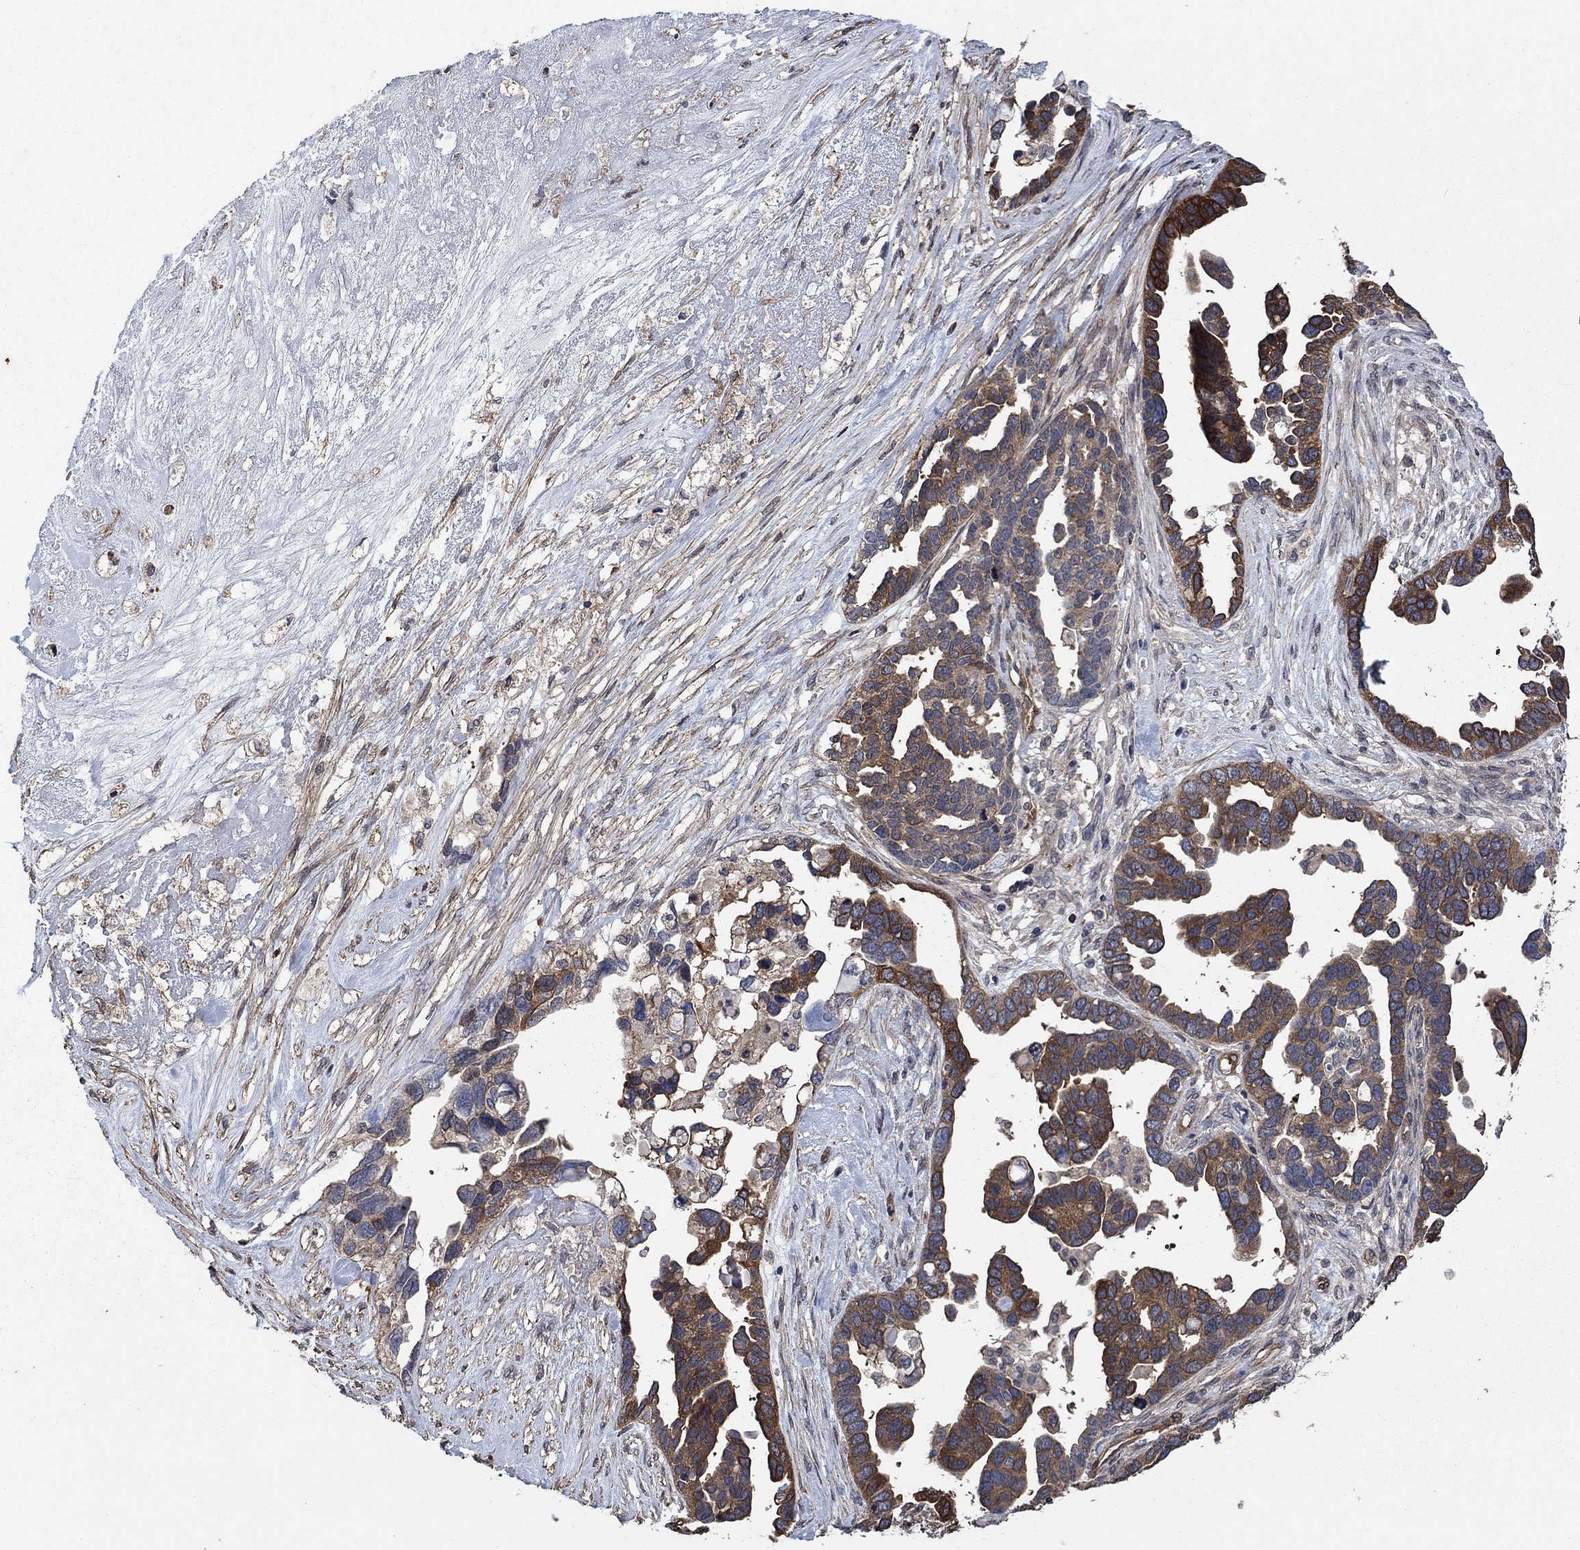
{"staining": {"intensity": "strong", "quantity": "25%-75%", "location": "cytoplasmic/membranous"}, "tissue": "ovarian cancer", "cell_type": "Tumor cells", "image_type": "cancer", "snomed": [{"axis": "morphology", "description": "Cystadenocarcinoma, serous, NOS"}, {"axis": "topography", "description": "Ovary"}], "caption": "Protein analysis of ovarian cancer tissue demonstrates strong cytoplasmic/membranous staining in approximately 25%-75% of tumor cells.", "gene": "PDE3A", "patient": {"sex": "female", "age": 54}}